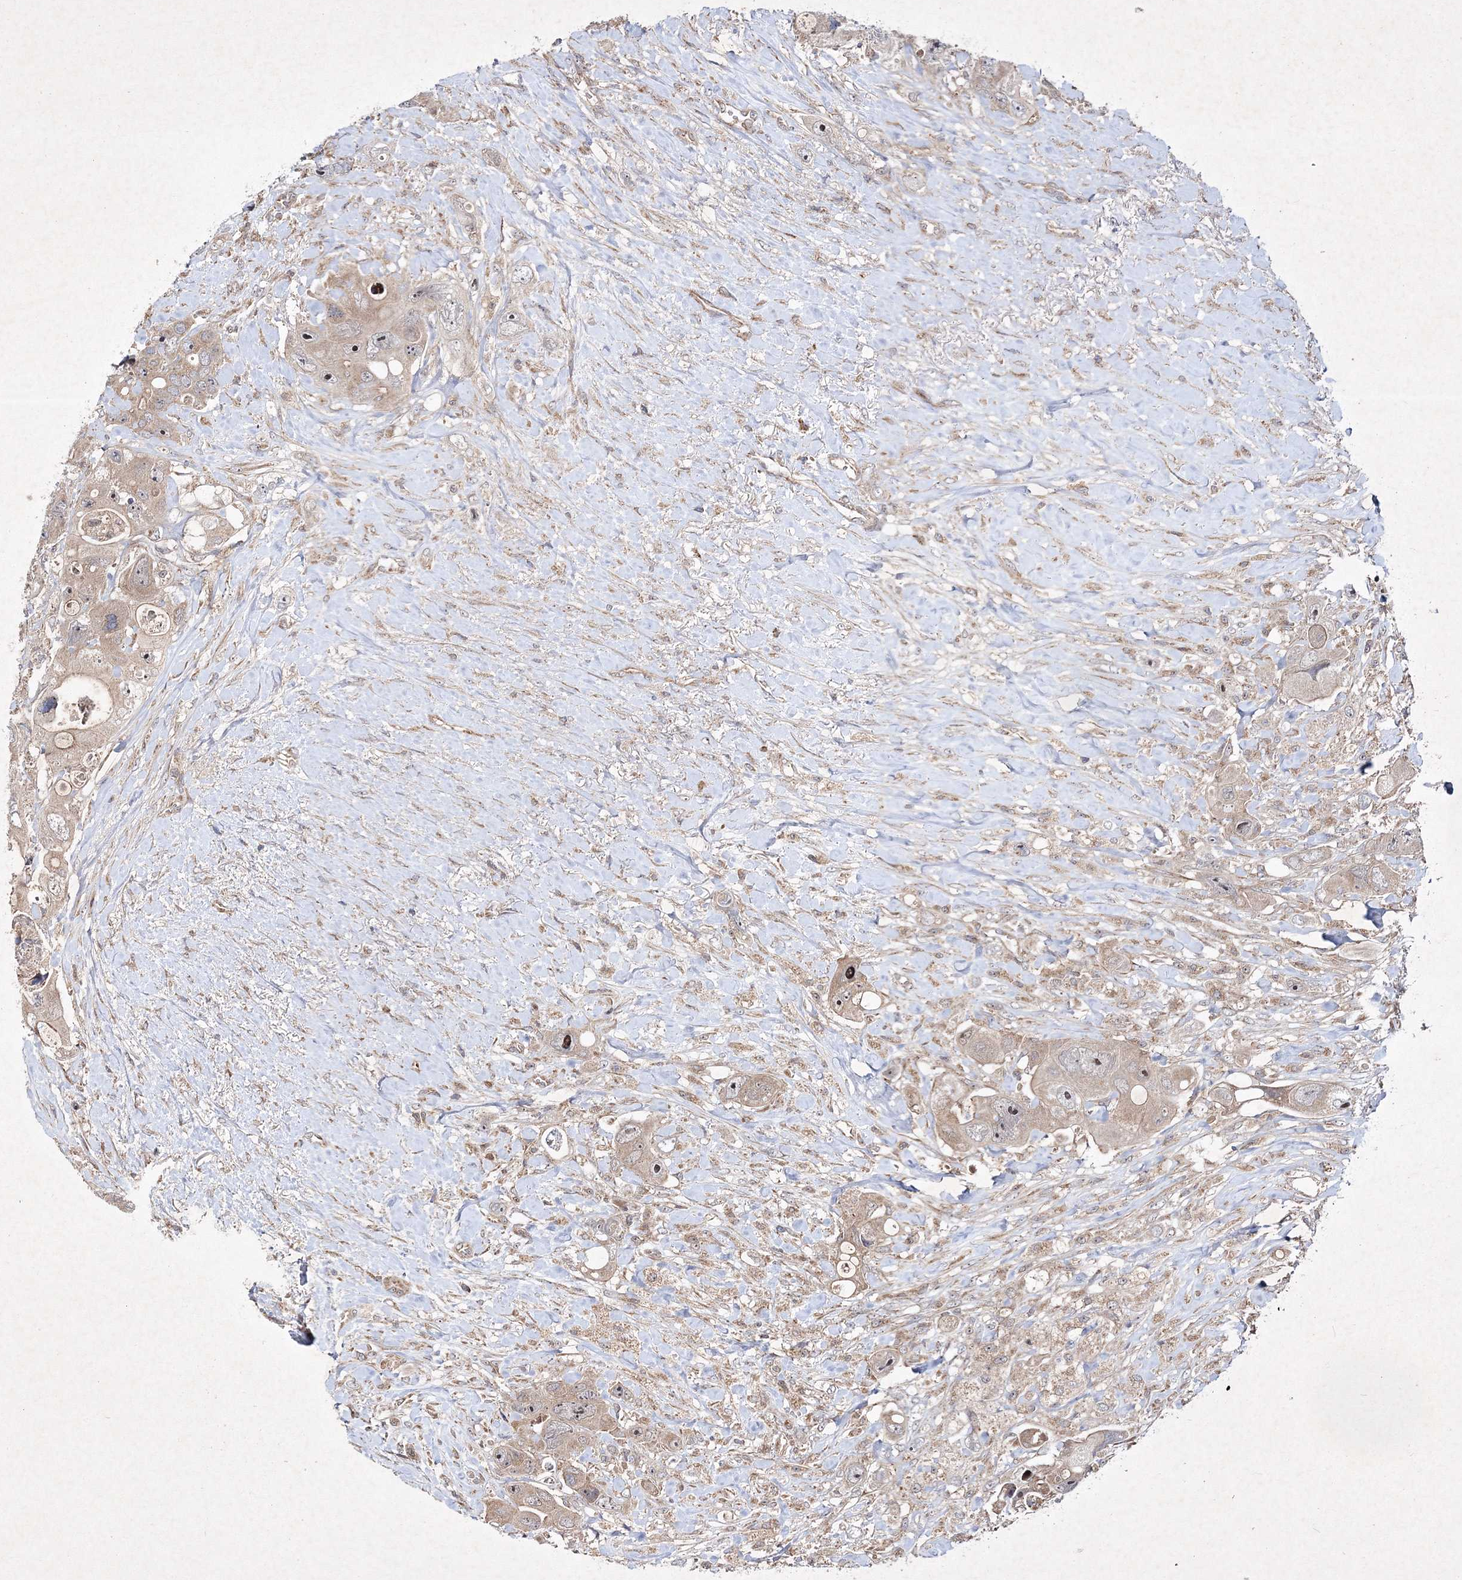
{"staining": {"intensity": "weak", "quantity": "<25%", "location": "cytoplasmic/membranous,nuclear"}, "tissue": "colorectal cancer", "cell_type": "Tumor cells", "image_type": "cancer", "snomed": [{"axis": "morphology", "description": "Adenocarcinoma, NOS"}, {"axis": "topography", "description": "Colon"}], "caption": "High magnification brightfield microscopy of colorectal cancer (adenocarcinoma) stained with DAB (brown) and counterstained with hematoxylin (blue): tumor cells show no significant positivity. (Stains: DAB (3,3'-diaminobenzidine) immunohistochemistry (IHC) with hematoxylin counter stain, Microscopy: brightfield microscopy at high magnification).", "gene": "SCRN3", "patient": {"sex": "female", "age": 46}}